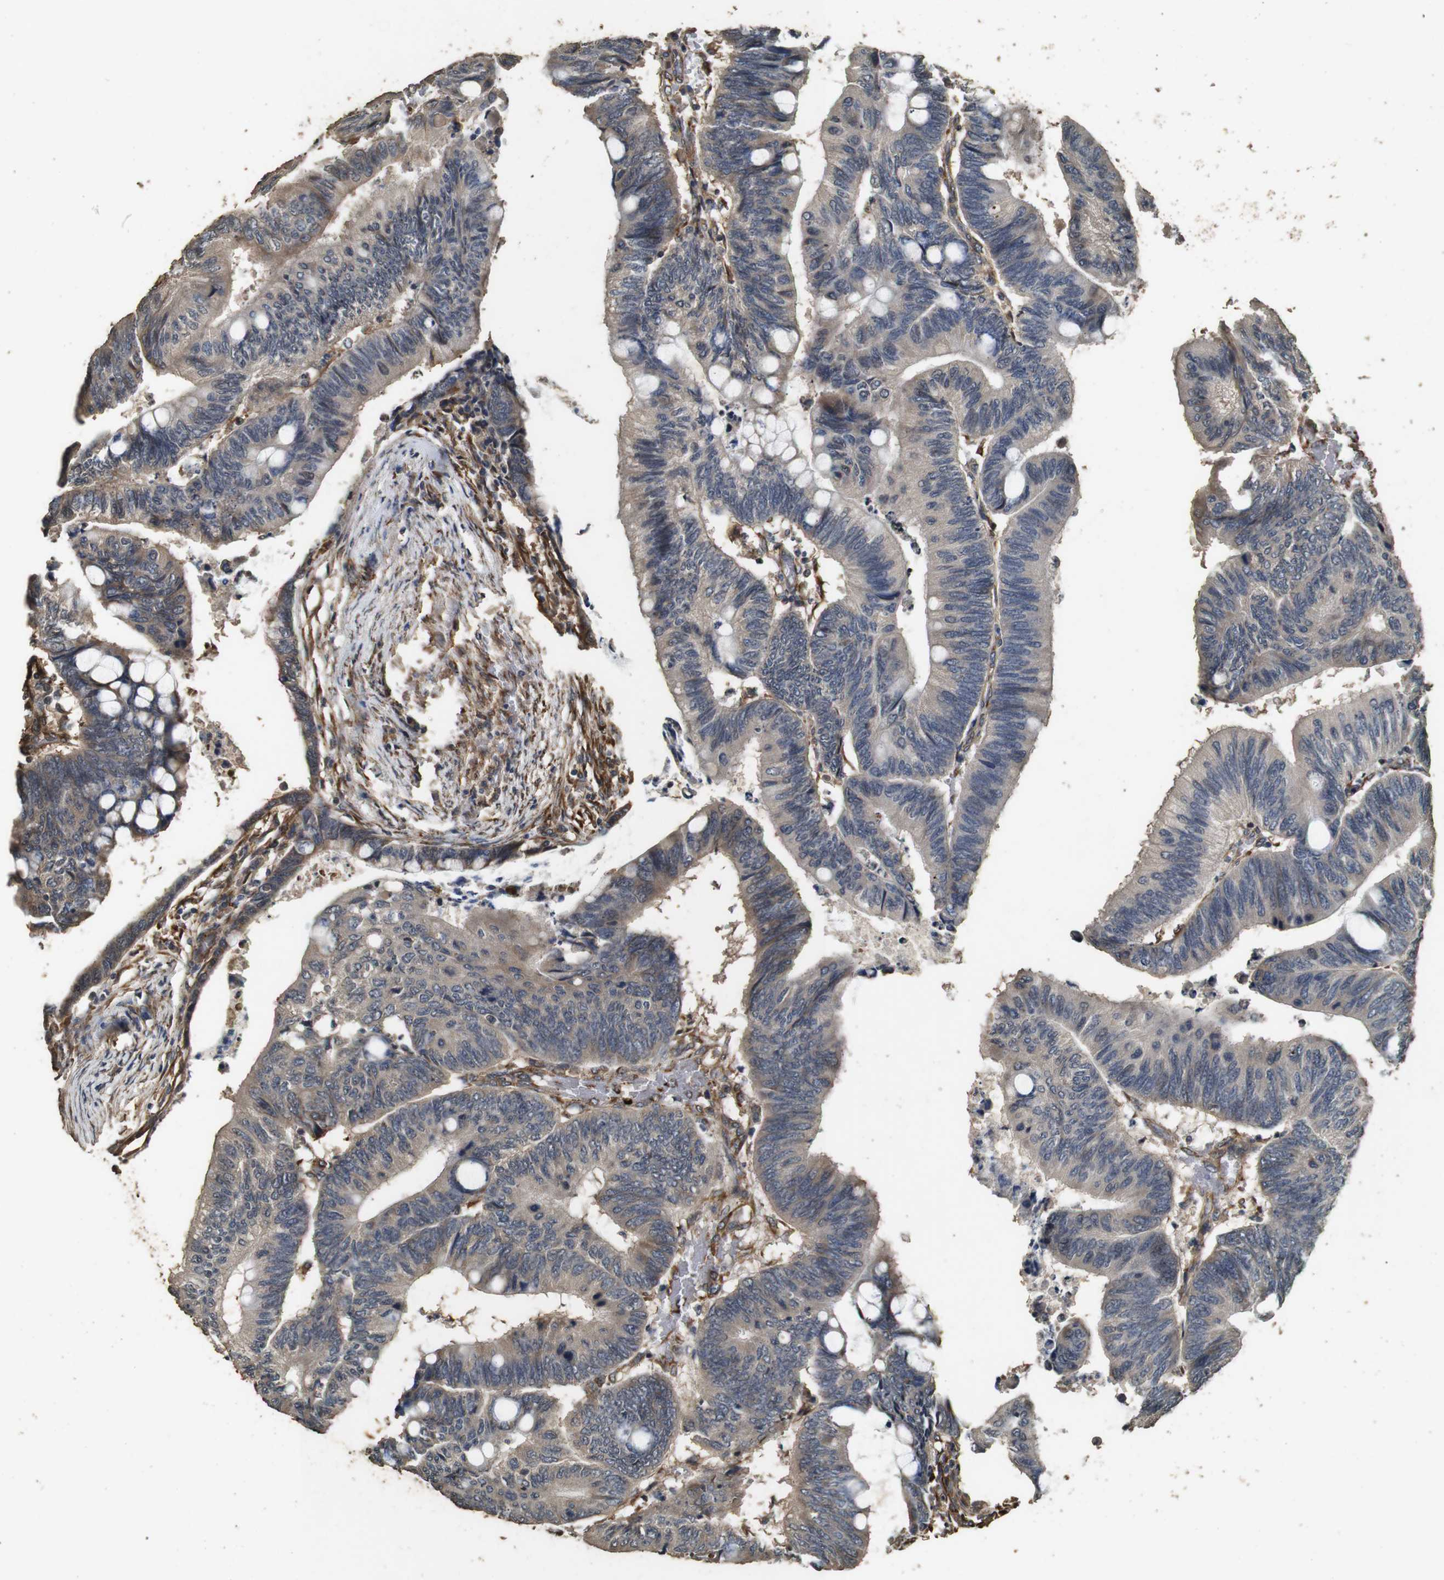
{"staining": {"intensity": "weak", "quantity": ">75%", "location": "cytoplasmic/membranous"}, "tissue": "colorectal cancer", "cell_type": "Tumor cells", "image_type": "cancer", "snomed": [{"axis": "morphology", "description": "Normal tissue, NOS"}, {"axis": "morphology", "description": "Adenocarcinoma, NOS"}, {"axis": "topography", "description": "Rectum"}, {"axis": "topography", "description": "Peripheral nerve tissue"}], "caption": "Immunohistochemical staining of adenocarcinoma (colorectal) reveals weak cytoplasmic/membranous protein expression in about >75% of tumor cells. The staining is performed using DAB brown chromogen to label protein expression. The nuclei are counter-stained blue using hematoxylin.", "gene": "CNPY4", "patient": {"sex": "male", "age": 92}}